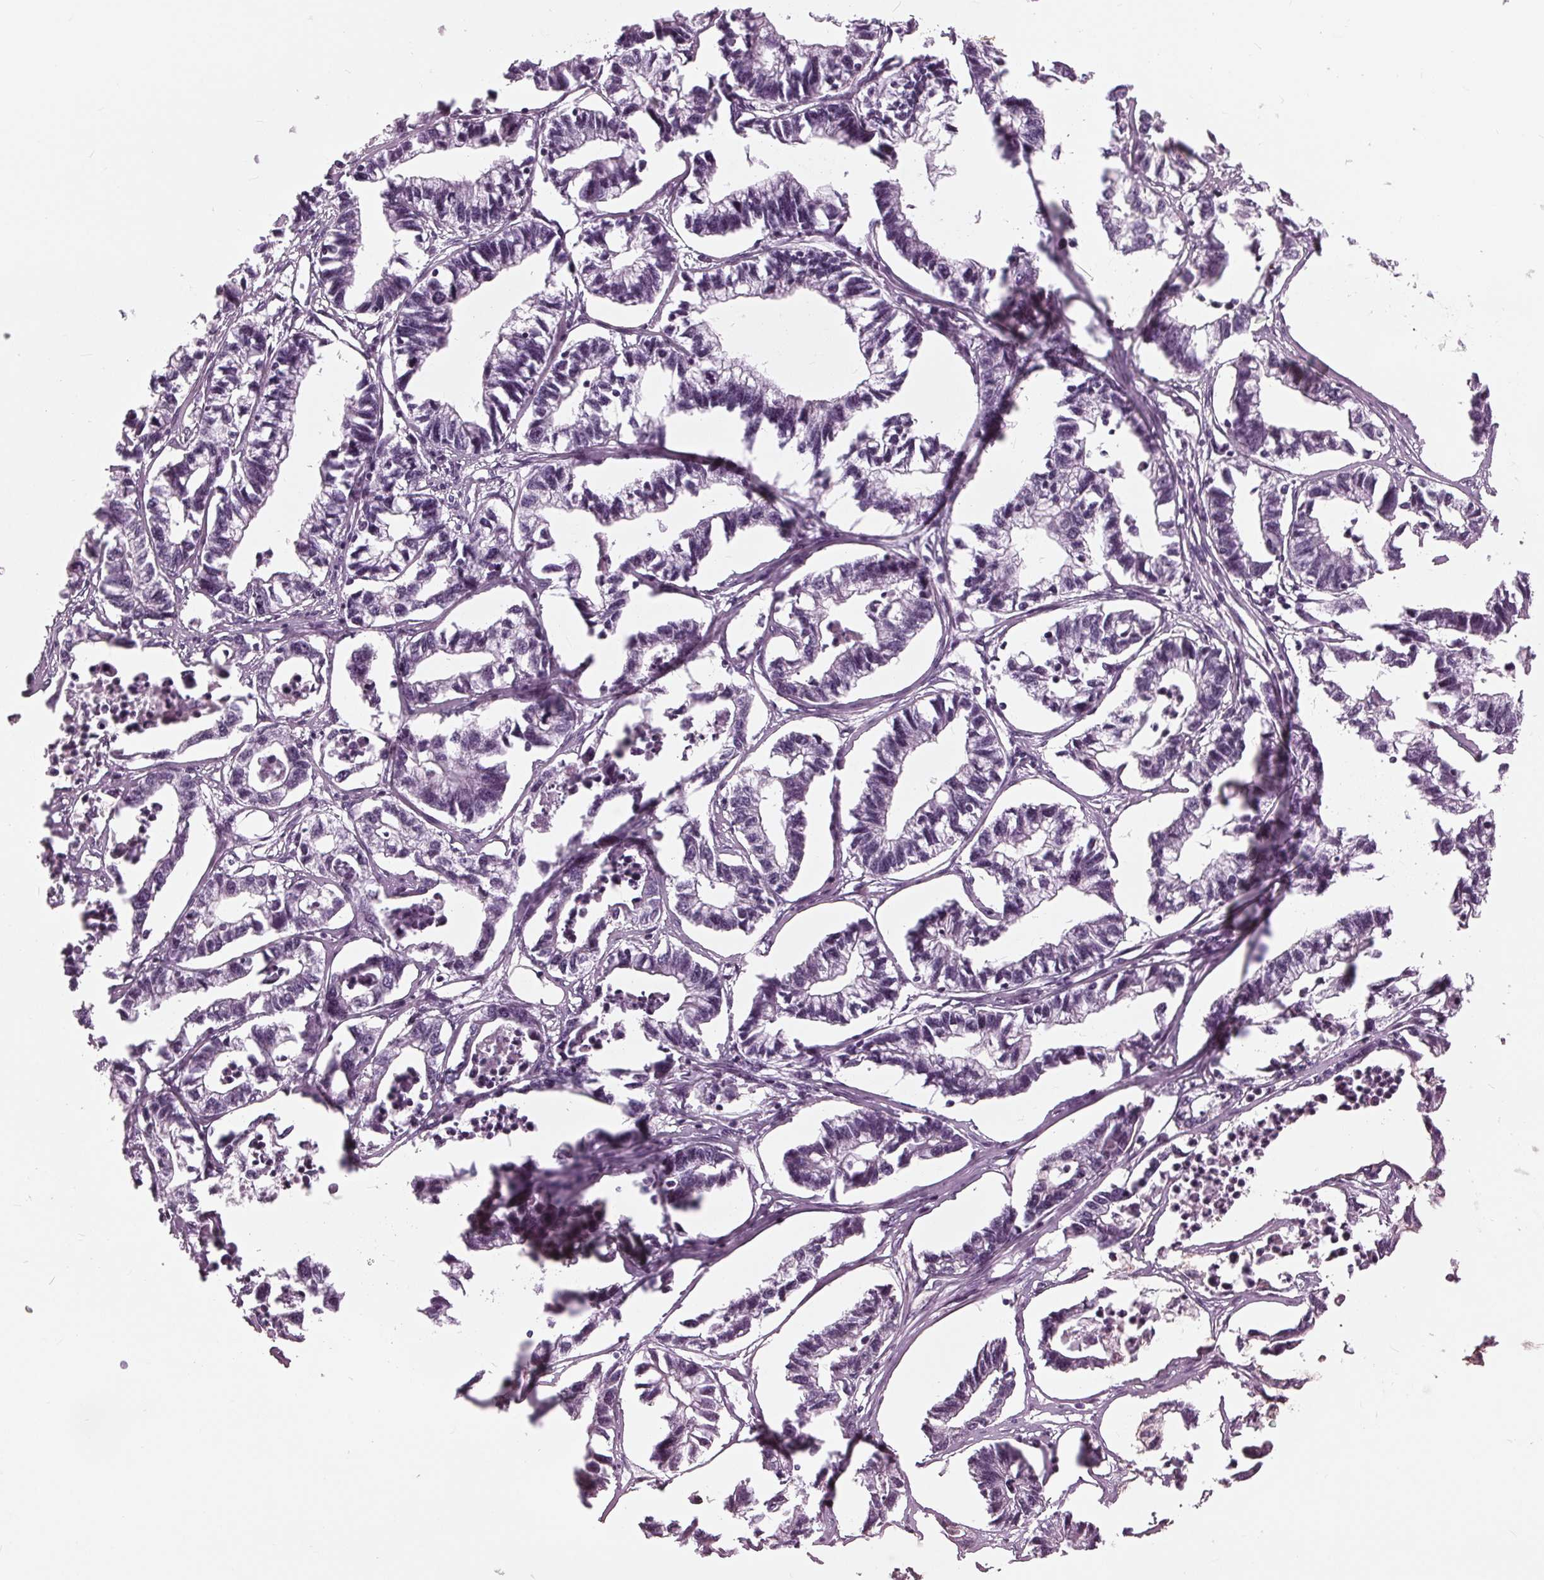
{"staining": {"intensity": "negative", "quantity": "none", "location": "none"}, "tissue": "stomach cancer", "cell_type": "Tumor cells", "image_type": "cancer", "snomed": [{"axis": "morphology", "description": "Adenocarcinoma, NOS"}, {"axis": "topography", "description": "Stomach"}], "caption": "Immunohistochemistry micrograph of neoplastic tissue: human stomach cancer (adenocarcinoma) stained with DAB demonstrates no significant protein expression in tumor cells.", "gene": "SLC9A4", "patient": {"sex": "male", "age": 83}}